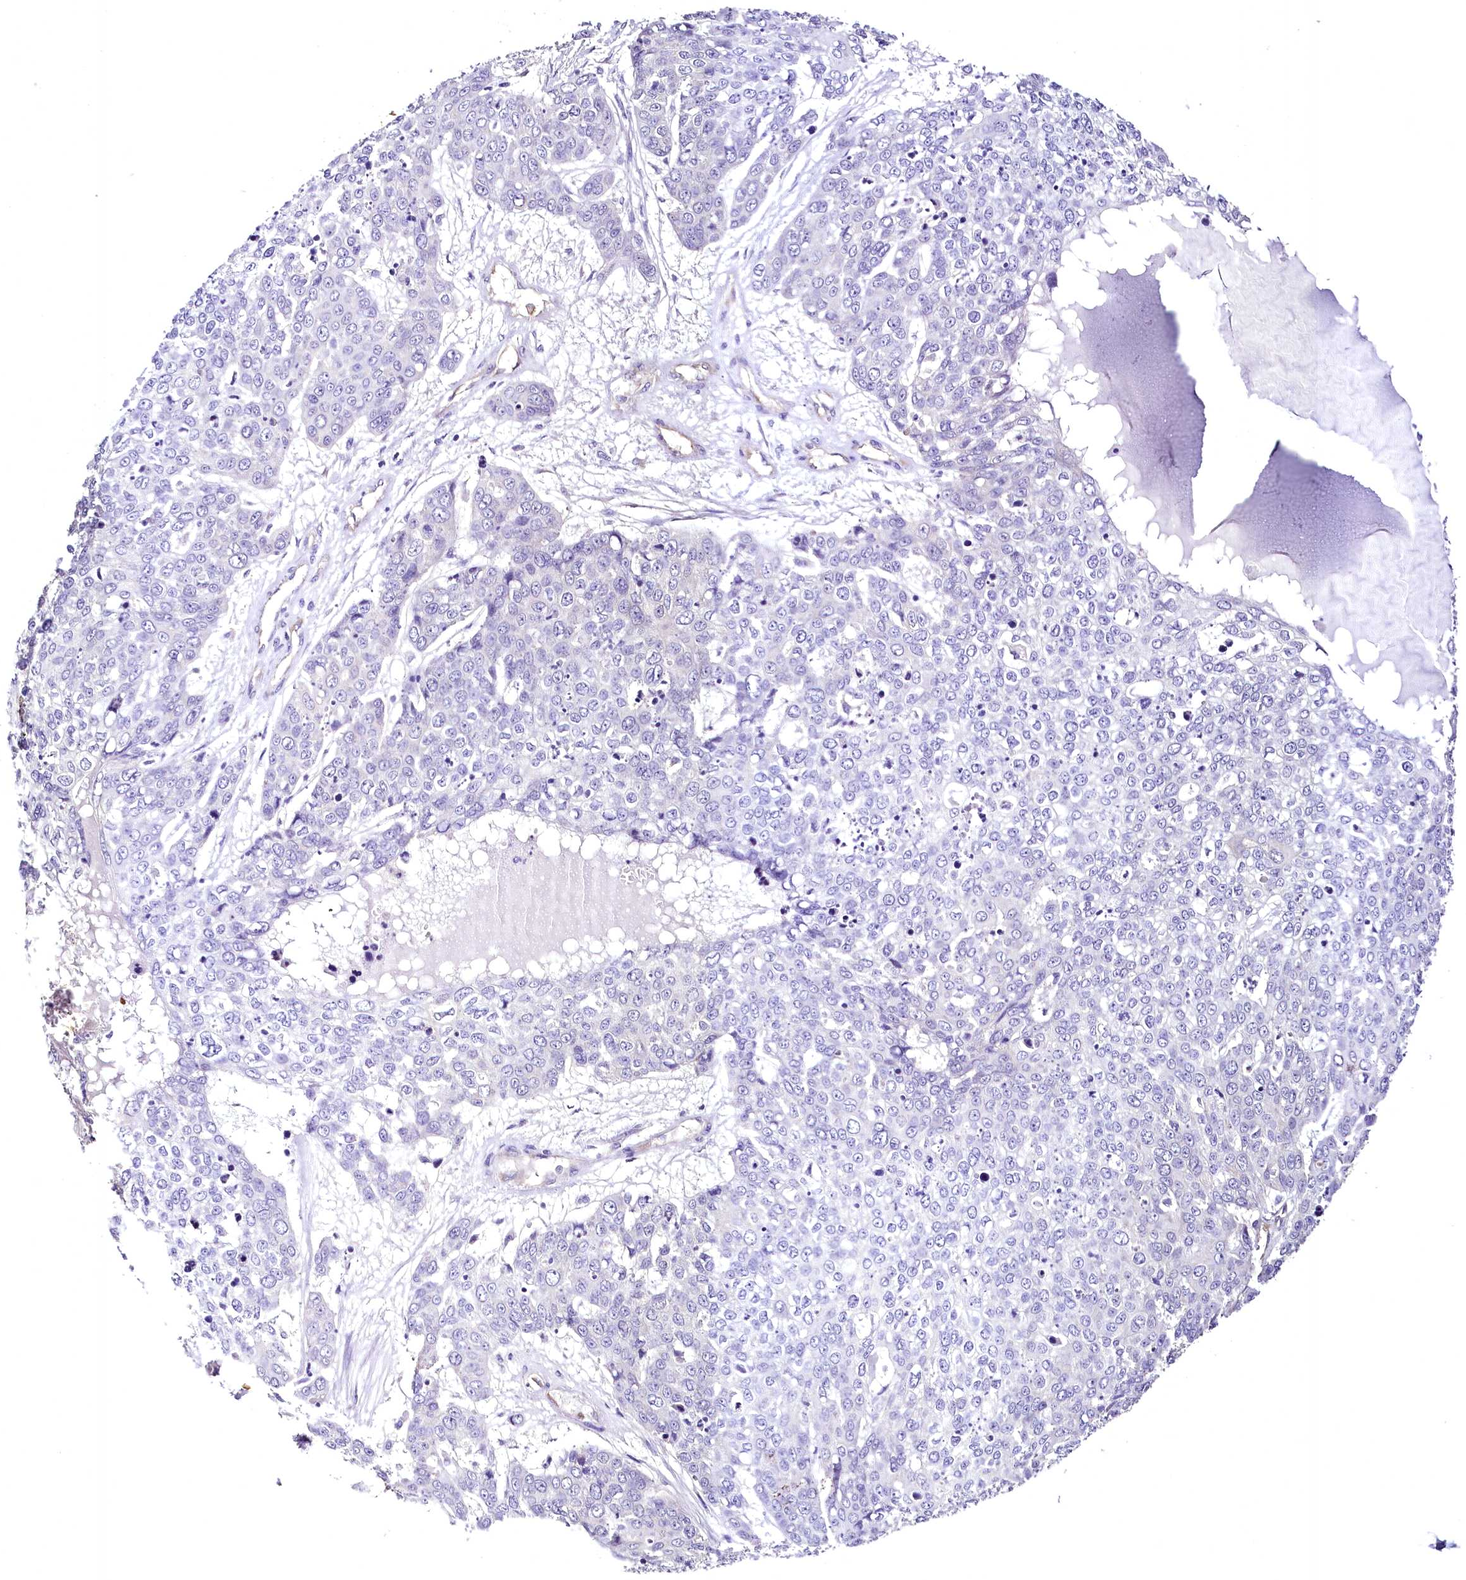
{"staining": {"intensity": "negative", "quantity": "none", "location": "none"}, "tissue": "skin cancer", "cell_type": "Tumor cells", "image_type": "cancer", "snomed": [{"axis": "morphology", "description": "Squamous cell carcinoma, NOS"}, {"axis": "topography", "description": "Skin"}], "caption": "Immunohistochemical staining of human skin cancer shows no significant positivity in tumor cells.", "gene": "STXBP1", "patient": {"sex": "male", "age": 71}}